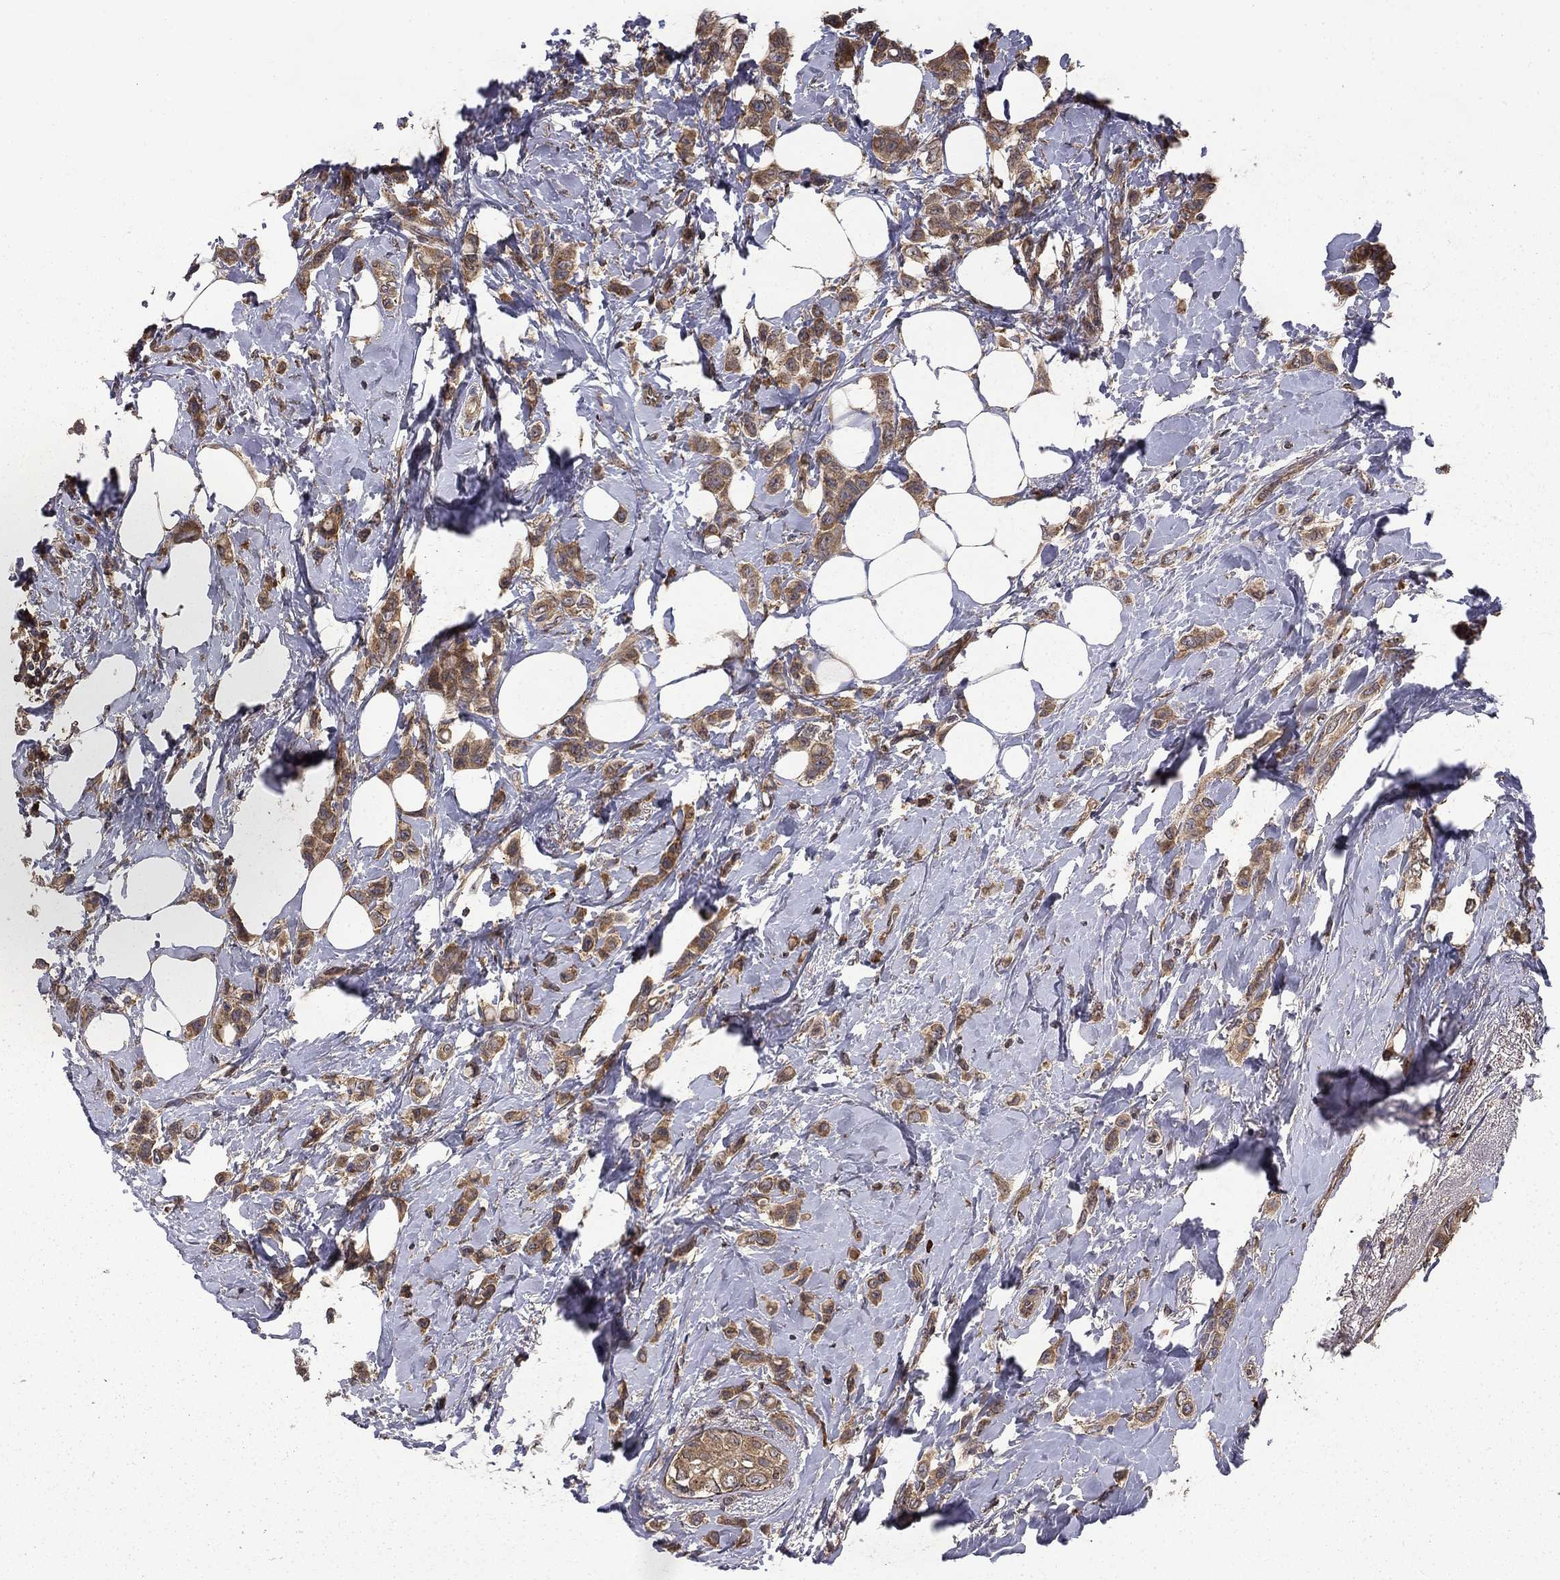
{"staining": {"intensity": "moderate", "quantity": ">75%", "location": "cytoplasmic/membranous"}, "tissue": "breast cancer", "cell_type": "Tumor cells", "image_type": "cancer", "snomed": [{"axis": "morphology", "description": "Lobular carcinoma"}, {"axis": "topography", "description": "Breast"}], "caption": "High-magnification brightfield microscopy of breast cancer stained with DAB (3,3'-diaminobenzidine) (brown) and counterstained with hematoxylin (blue). tumor cells exhibit moderate cytoplasmic/membranous expression is seen in about>75% of cells.", "gene": "BABAM2", "patient": {"sex": "female", "age": 66}}